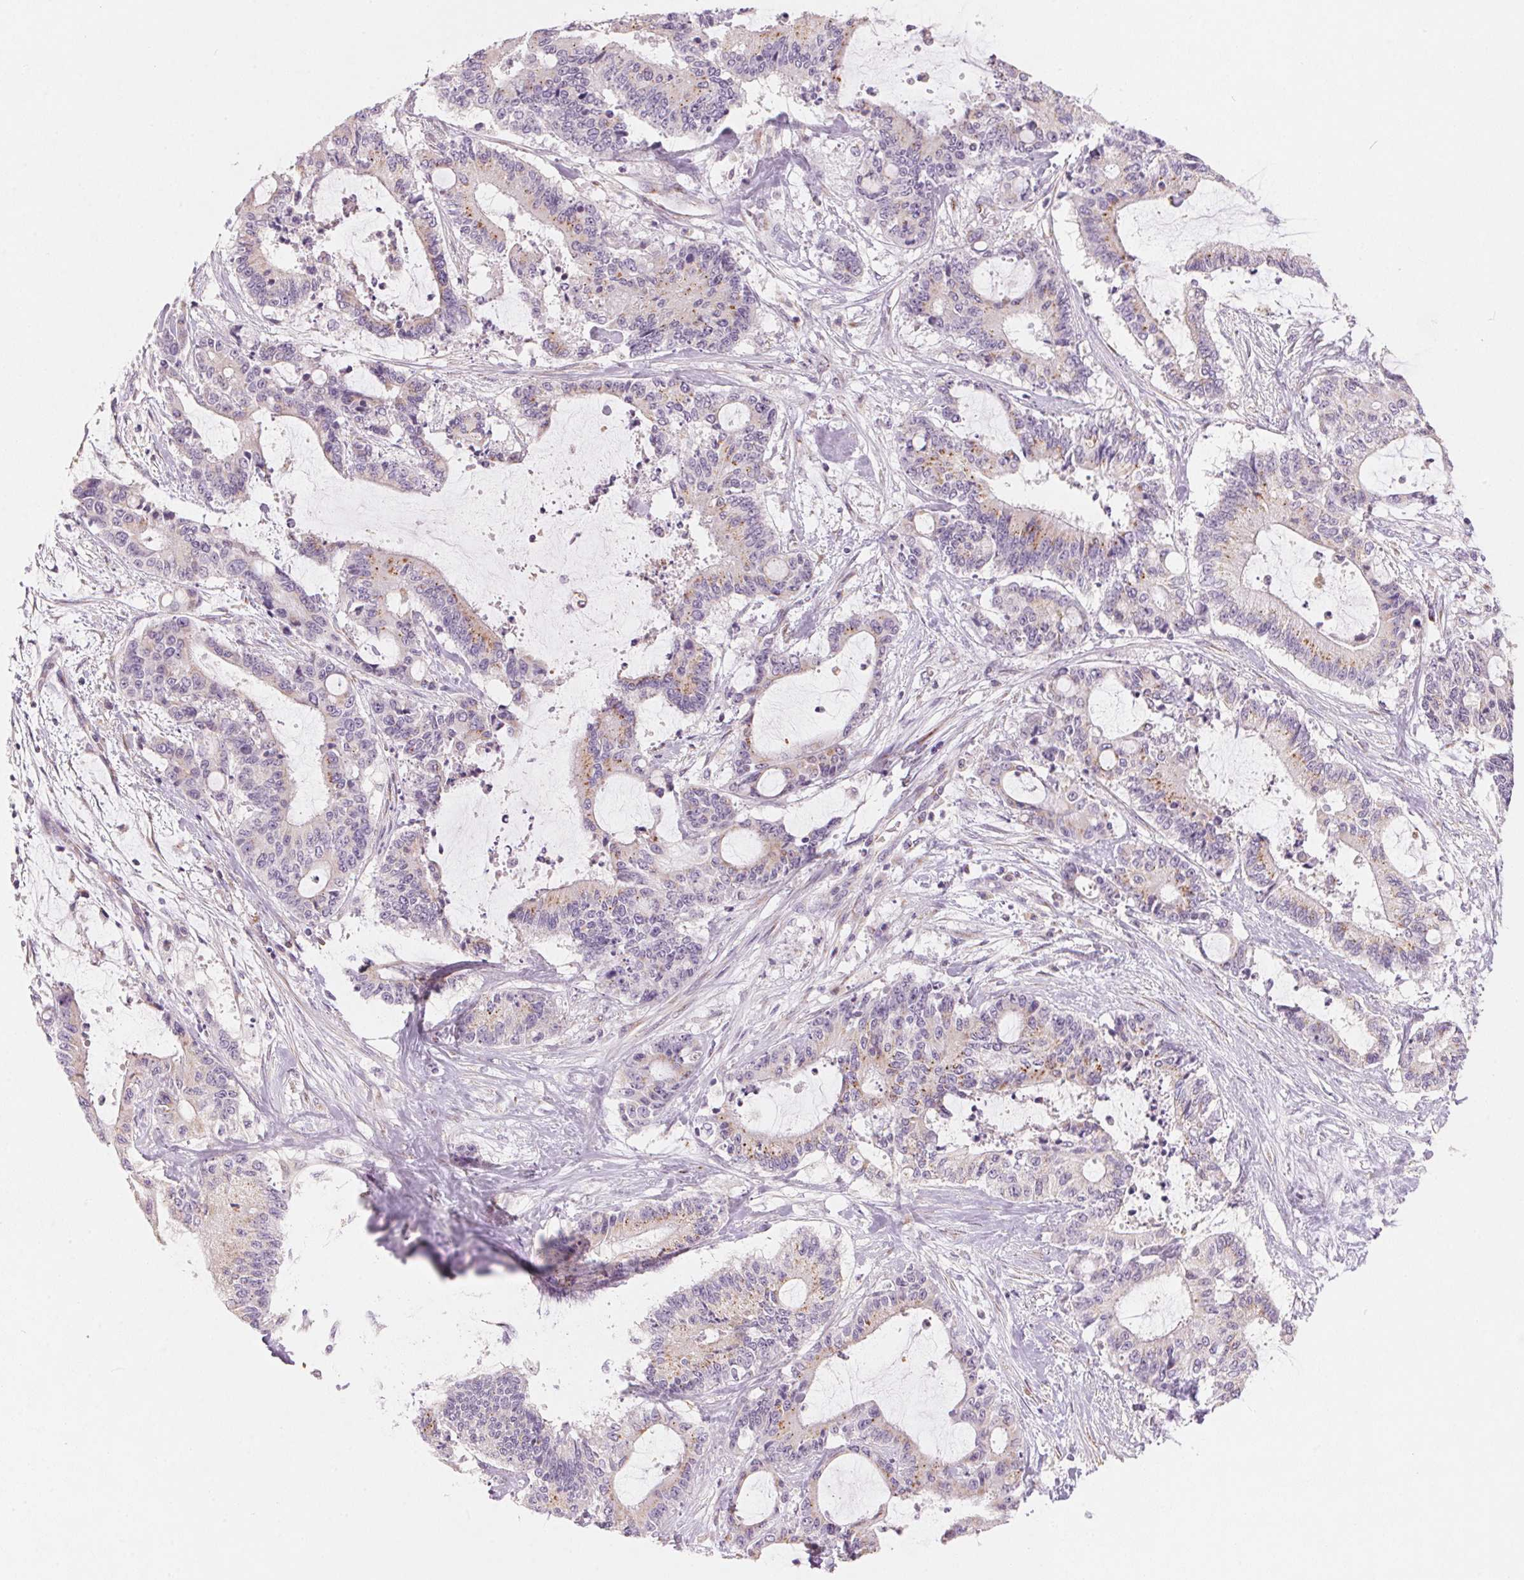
{"staining": {"intensity": "weak", "quantity": "25%-75%", "location": "cytoplasmic/membranous"}, "tissue": "liver cancer", "cell_type": "Tumor cells", "image_type": "cancer", "snomed": [{"axis": "morphology", "description": "Cholangiocarcinoma"}, {"axis": "topography", "description": "Liver"}], "caption": "DAB immunohistochemical staining of human liver cancer shows weak cytoplasmic/membranous protein positivity in approximately 25%-75% of tumor cells.", "gene": "DRAM2", "patient": {"sex": "female", "age": 73}}